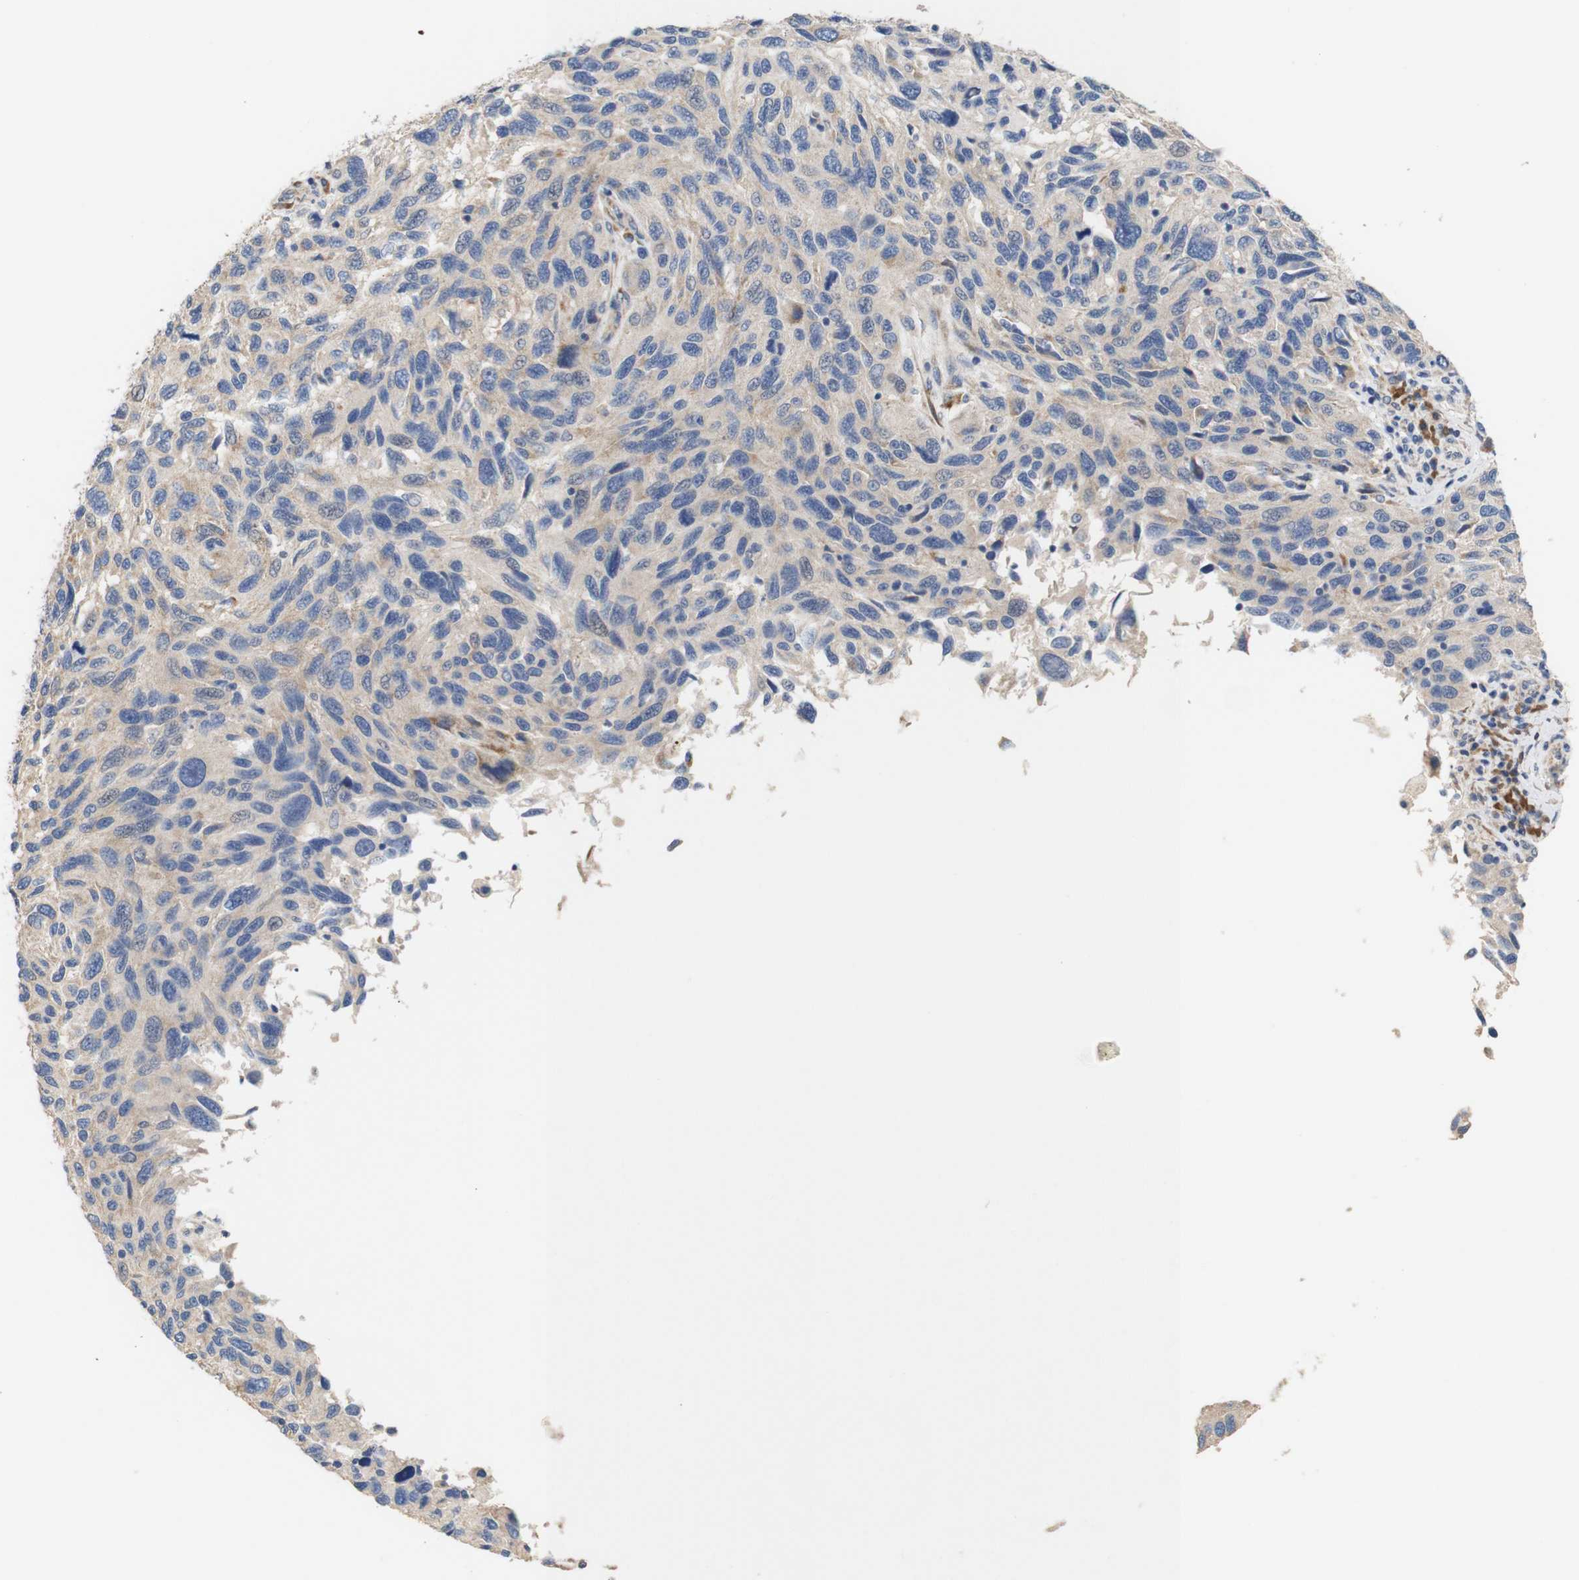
{"staining": {"intensity": "weak", "quantity": ">75%", "location": "cytoplasmic/membranous"}, "tissue": "melanoma", "cell_type": "Tumor cells", "image_type": "cancer", "snomed": [{"axis": "morphology", "description": "Malignant melanoma, NOS"}, {"axis": "topography", "description": "Skin"}], "caption": "Protein analysis of malignant melanoma tissue displays weak cytoplasmic/membranous positivity in approximately >75% of tumor cells.", "gene": "TRIM5", "patient": {"sex": "male", "age": 53}}